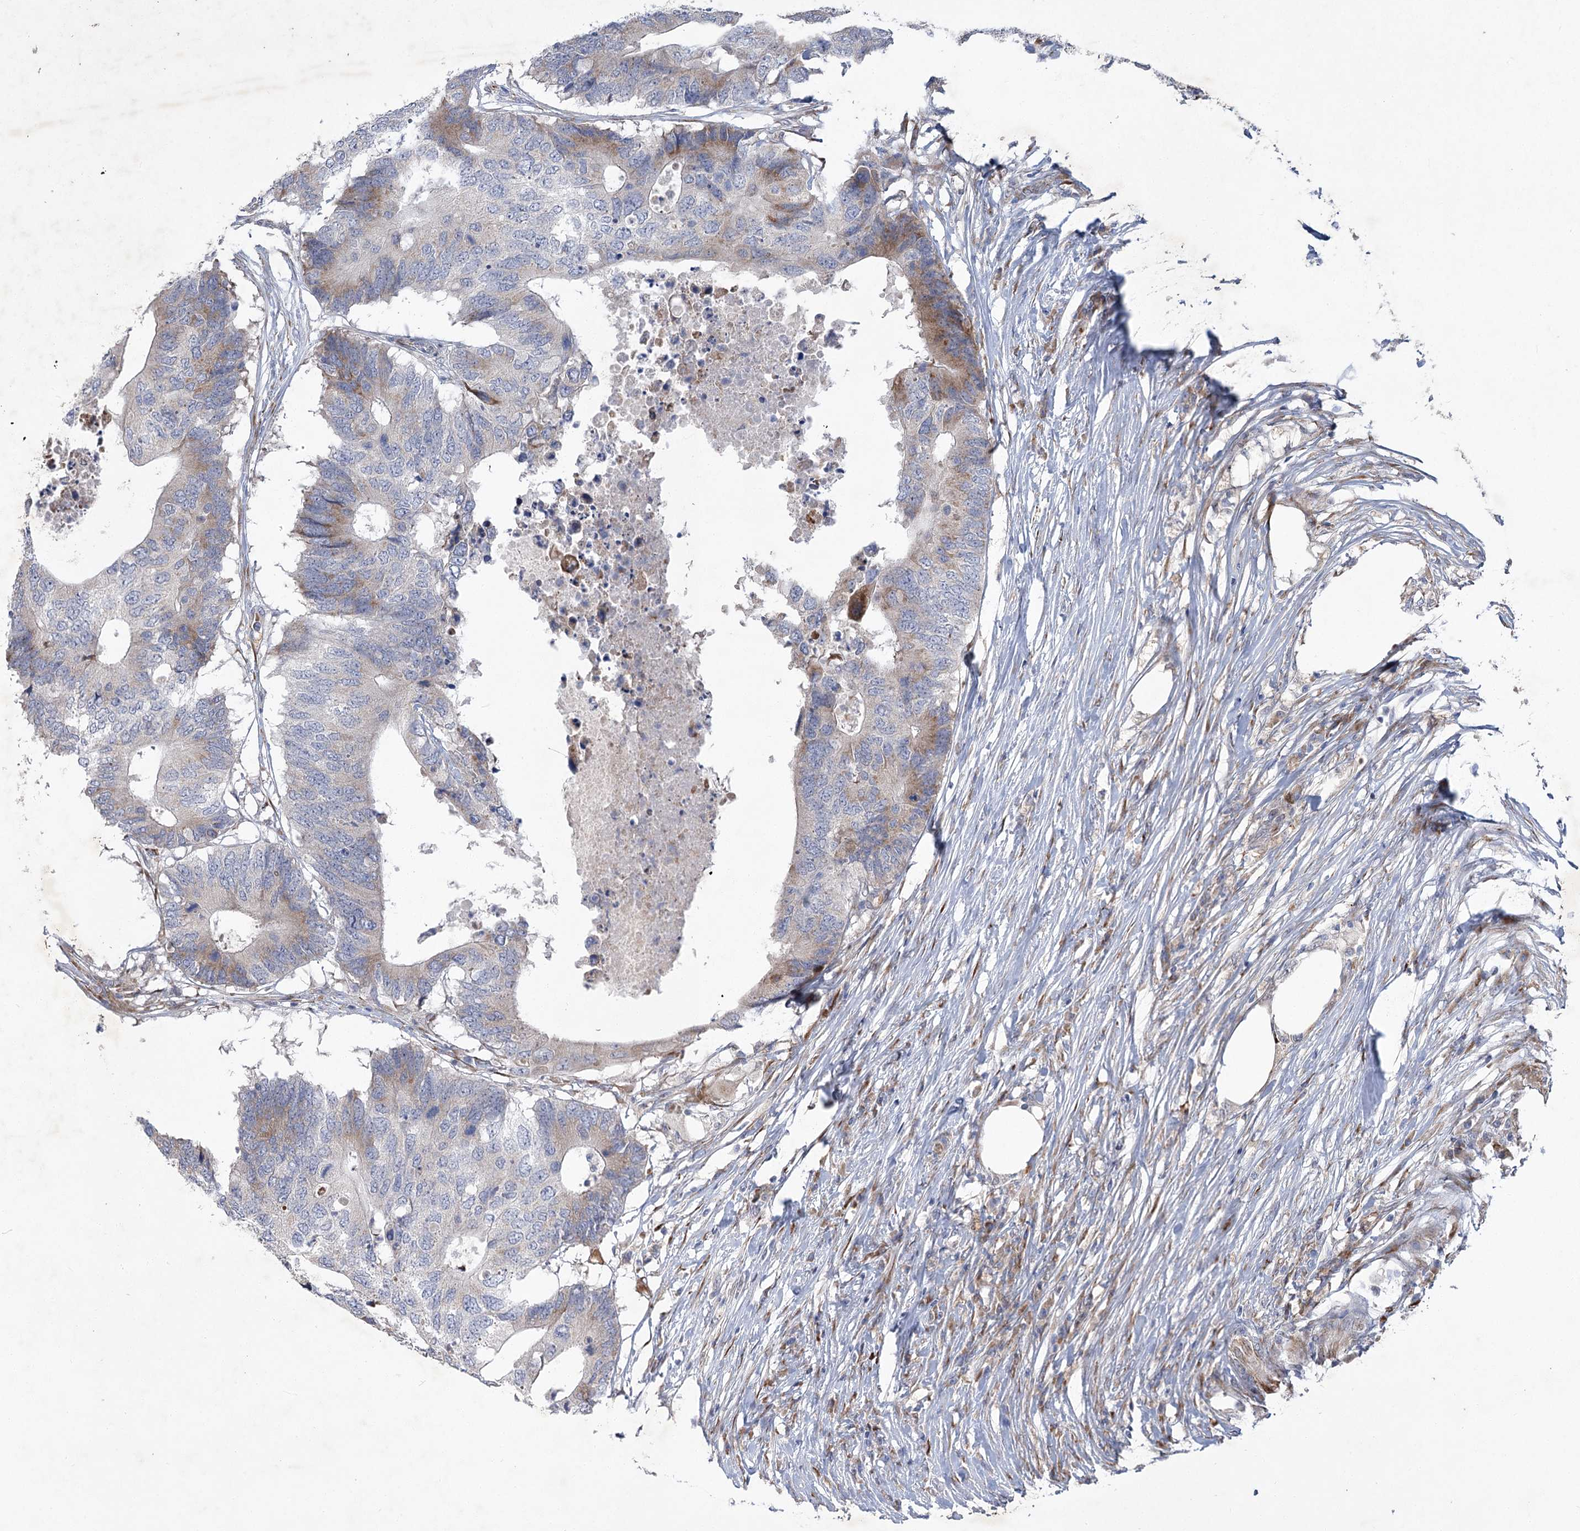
{"staining": {"intensity": "weak", "quantity": "<25%", "location": "cytoplasmic/membranous"}, "tissue": "colorectal cancer", "cell_type": "Tumor cells", "image_type": "cancer", "snomed": [{"axis": "morphology", "description": "Adenocarcinoma, NOS"}, {"axis": "topography", "description": "Colon"}], "caption": "Histopathology image shows no protein expression in tumor cells of colorectal cancer tissue.", "gene": "GCNT4", "patient": {"sex": "male", "age": 71}}